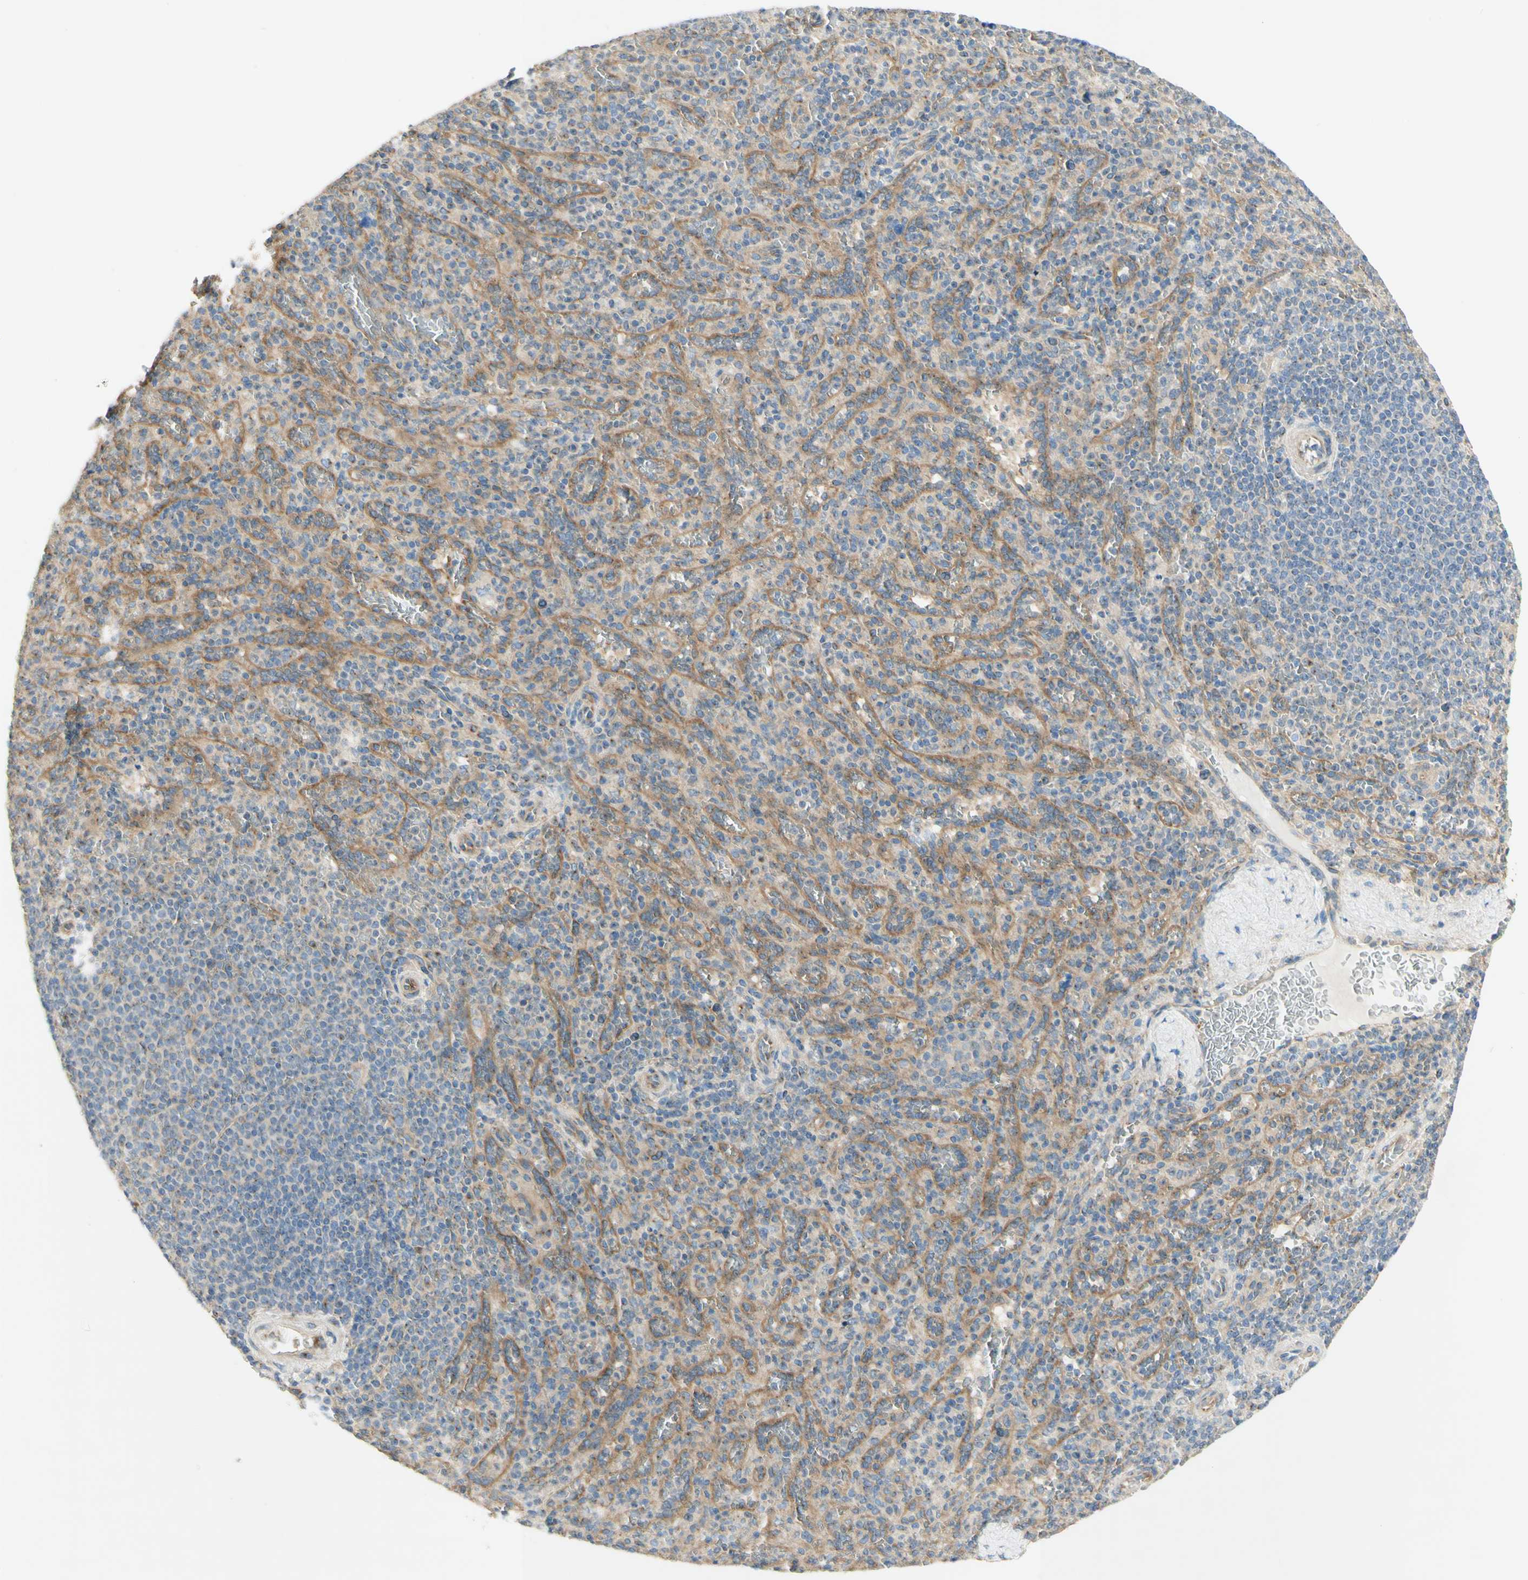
{"staining": {"intensity": "negative", "quantity": "none", "location": "none"}, "tissue": "spleen", "cell_type": "Cells in red pulp", "image_type": "normal", "snomed": [{"axis": "morphology", "description": "Normal tissue, NOS"}, {"axis": "topography", "description": "Spleen"}], "caption": "The micrograph displays no staining of cells in red pulp in normal spleen. (Stains: DAB (3,3'-diaminobenzidine) immunohistochemistry (IHC) with hematoxylin counter stain, Microscopy: brightfield microscopy at high magnification).", "gene": "DYNC1H1", "patient": {"sex": "male", "age": 36}}